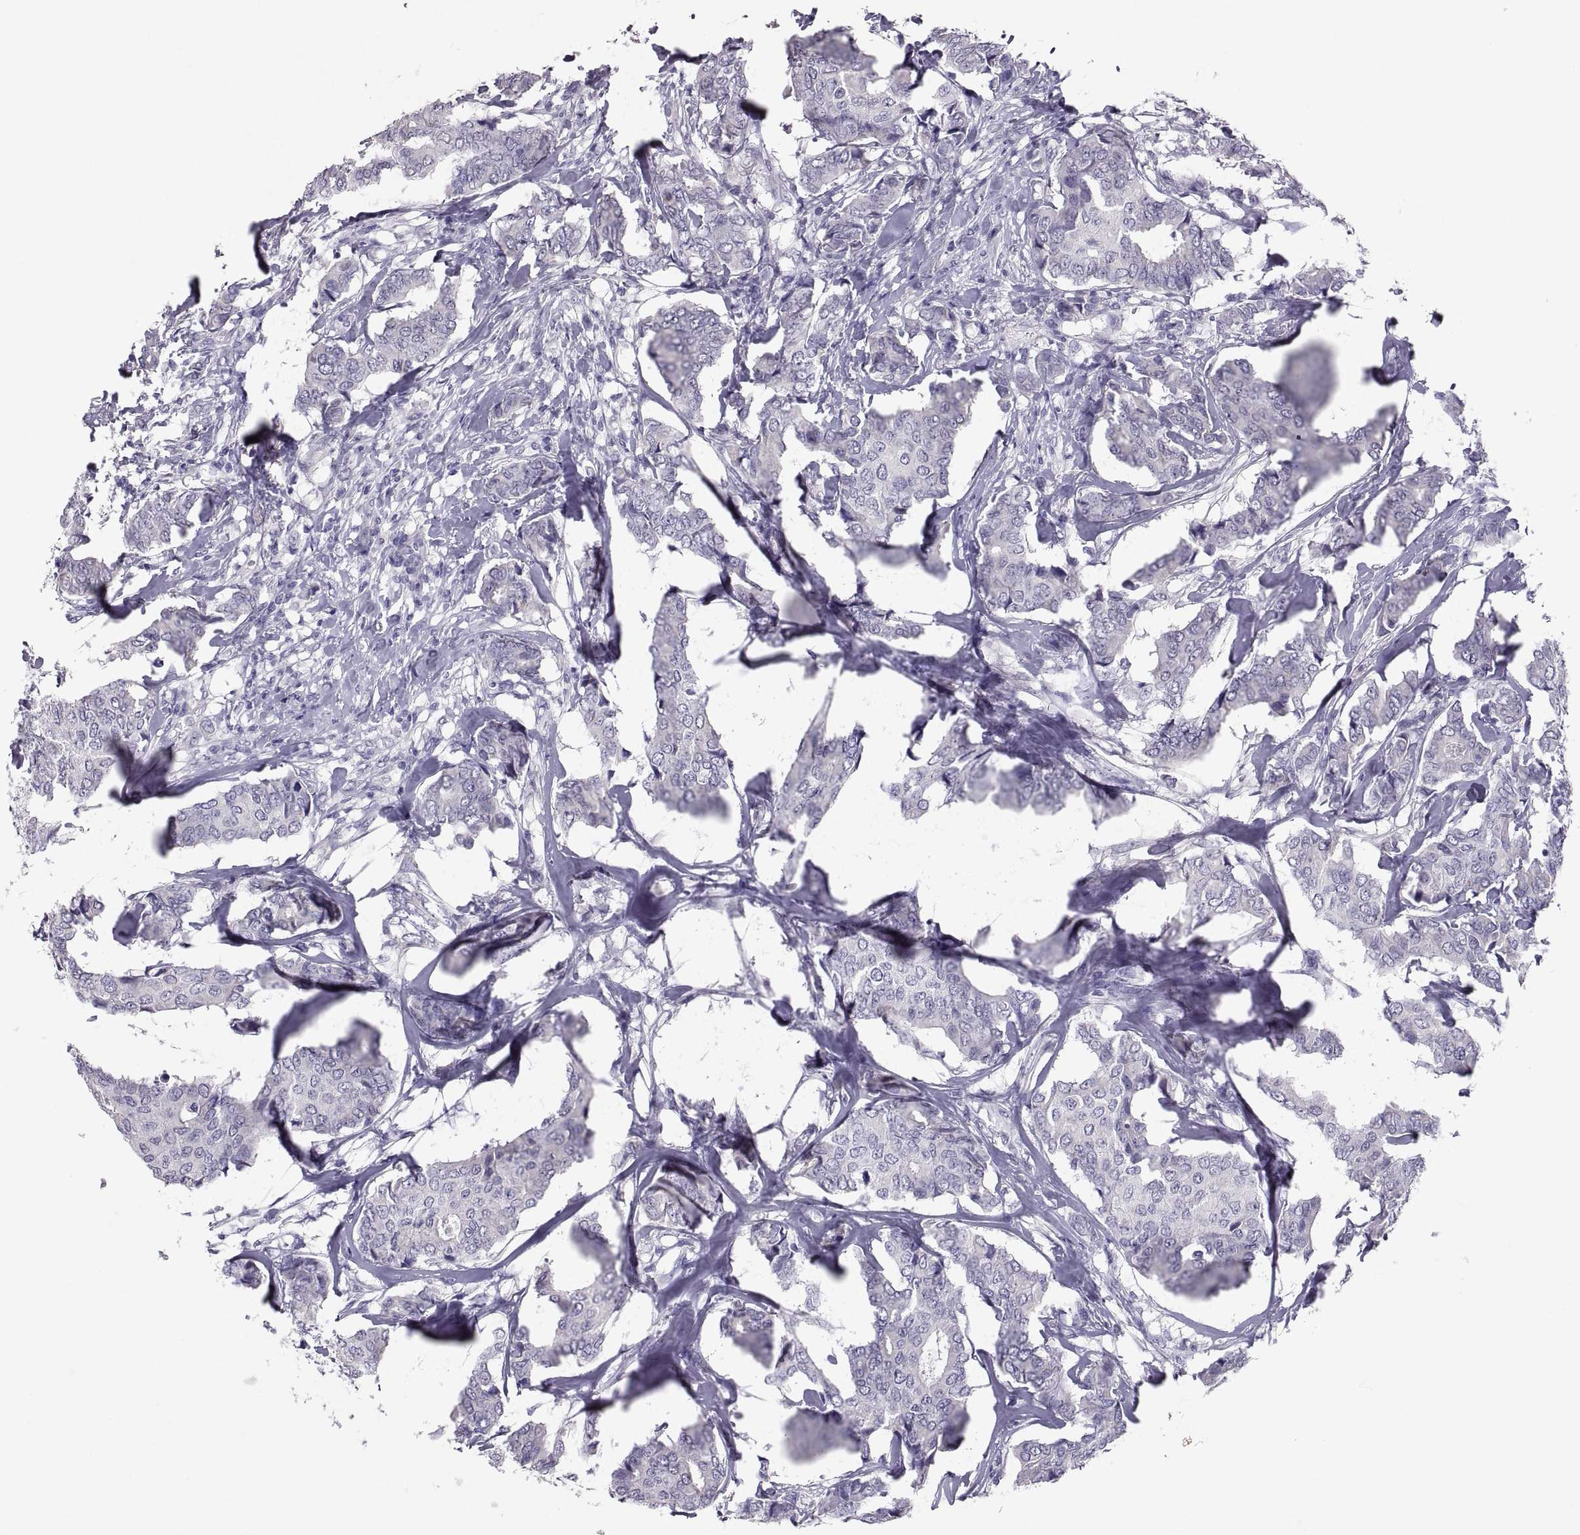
{"staining": {"intensity": "negative", "quantity": "none", "location": "none"}, "tissue": "breast cancer", "cell_type": "Tumor cells", "image_type": "cancer", "snomed": [{"axis": "morphology", "description": "Duct carcinoma"}, {"axis": "topography", "description": "Breast"}], "caption": "This is an immunohistochemistry image of breast infiltrating ductal carcinoma. There is no staining in tumor cells.", "gene": "IGSF1", "patient": {"sex": "female", "age": 75}}